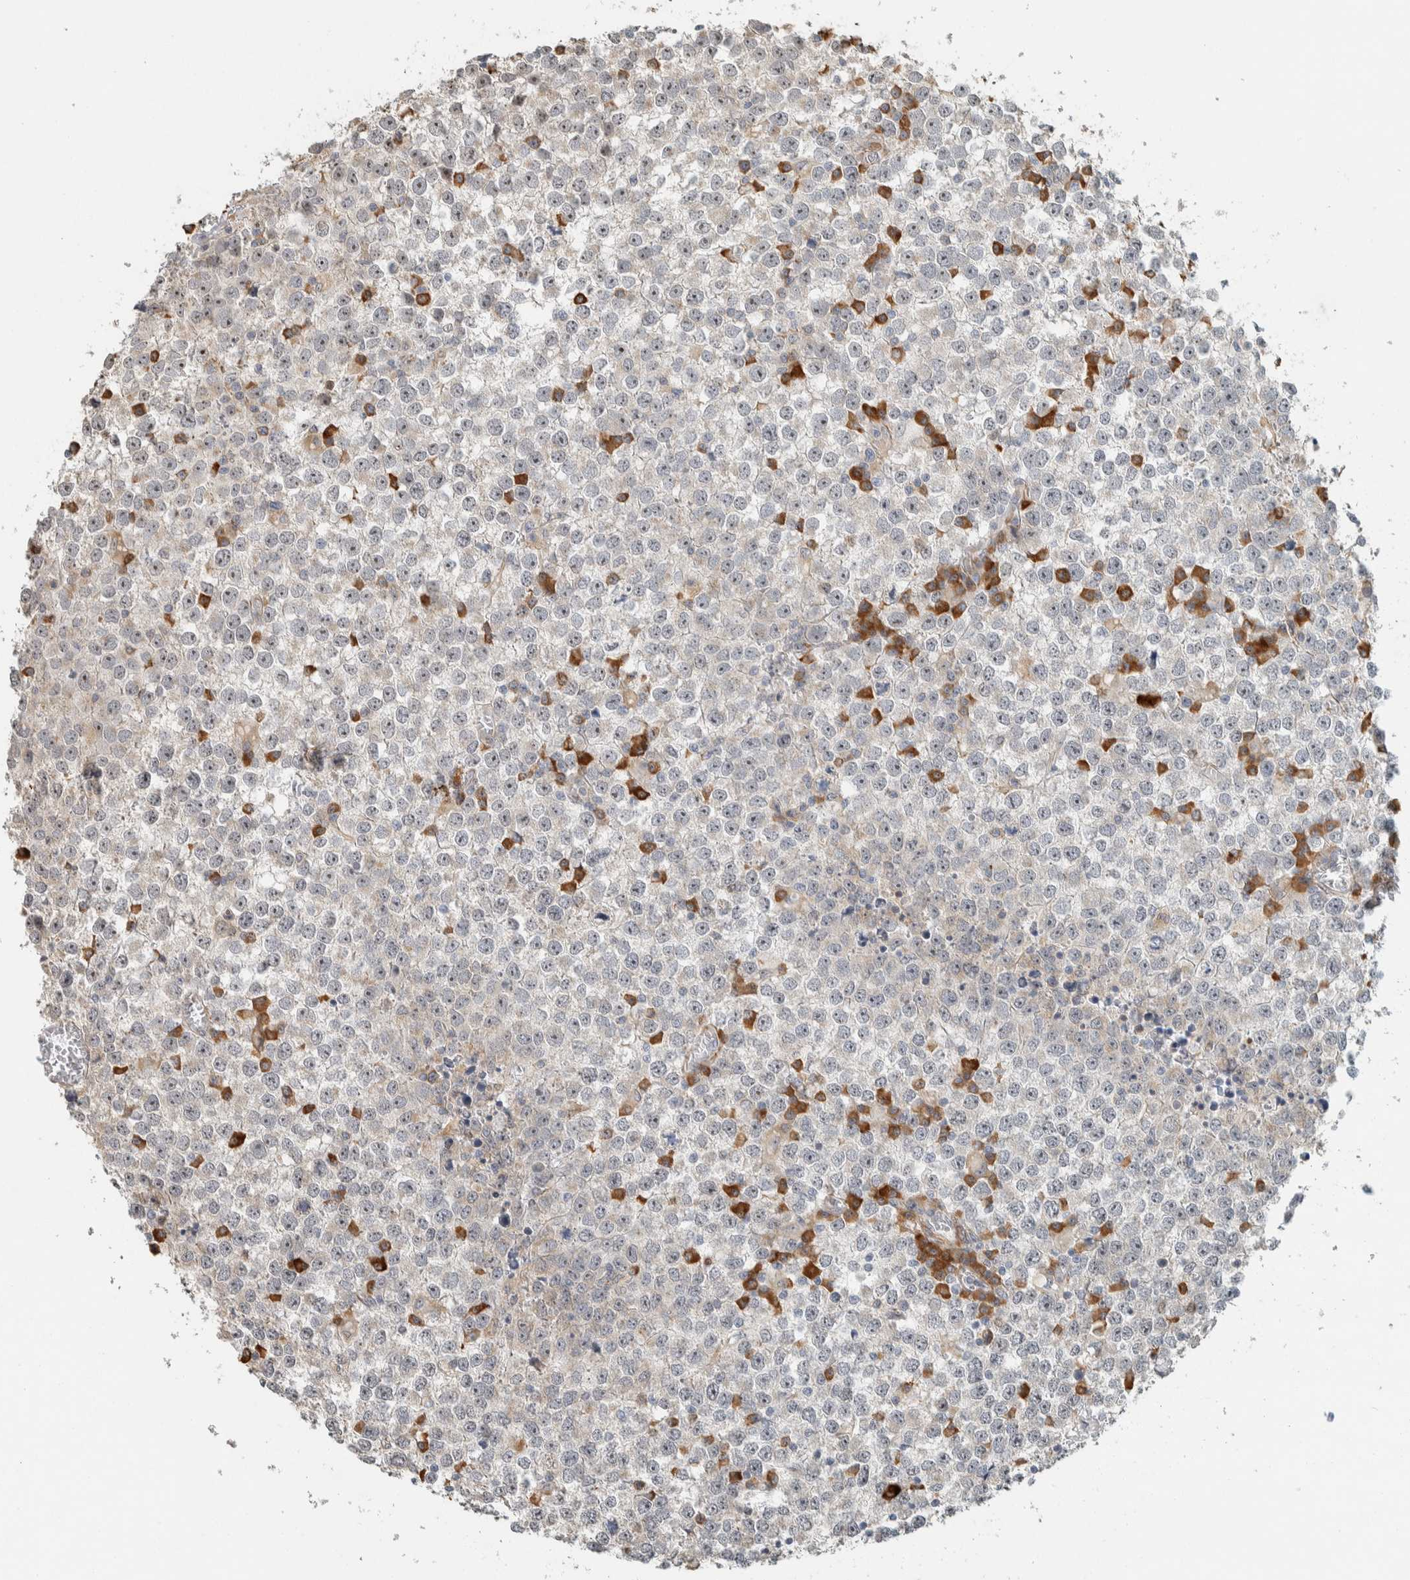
{"staining": {"intensity": "weak", "quantity": "<25%", "location": "nuclear"}, "tissue": "testis cancer", "cell_type": "Tumor cells", "image_type": "cancer", "snomed": [{"axis": "morphology", "description": "Seminoma, NOS"}, {"axis": "topography", "description": "Testis"}], "caption": "There is no significant expression in tumor cells of testis cancer (seminoma). (DAB immunohistochemistry (IHC) visualized using brightfield microscopy, high magnification).", "gene": "KLHL40", "patient": {"sex": "male", "age": 65}}